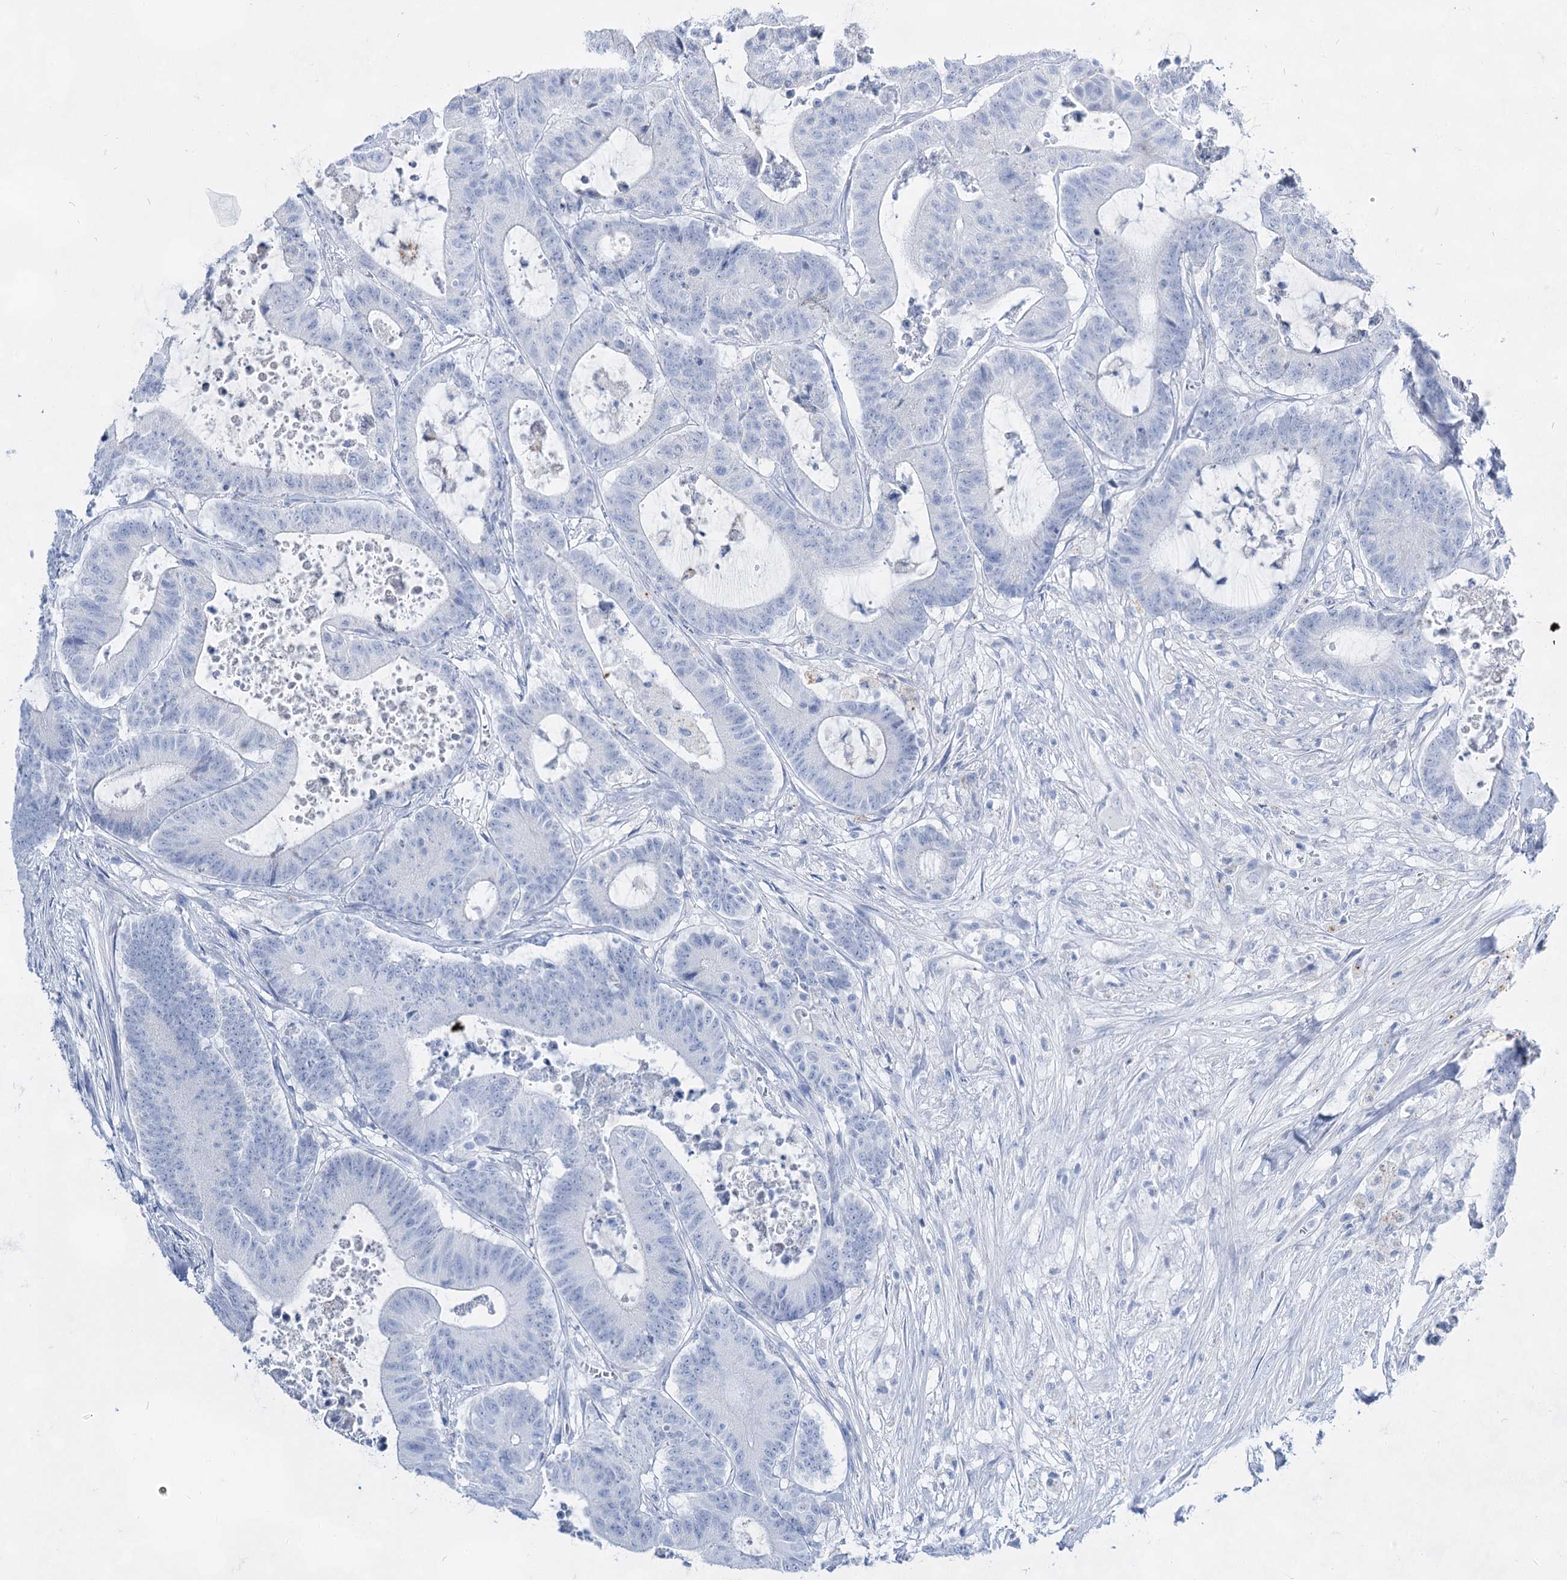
{"staining": {"intensity": "negative", "quantity": "none", "location": "none"}, "tissue": "colorectal cancer", "cell_type": "Tumor cells", "image_type": "cancer", "snomed": [{"axis": "morphology", "description": "Adenocarcinoma, NOS"}, {"axis": "topography", "description": "Colon"}], "caption": "This histopathology image is of colorectal cancer (adenocarcinoma) stained with immunohistochemistry to label a protein in brown with the nuclei are counter-stained blue. There is no staining in tumor cells. (Stains: DAB (3,3'-diaminobenzidine) immunohistochemistry with hematoxylin counter stain, Microscopy: brightfield microscopy at high magnification).", "gene": "ACRV1", "patient": {"sex": "female", "age": 84}}